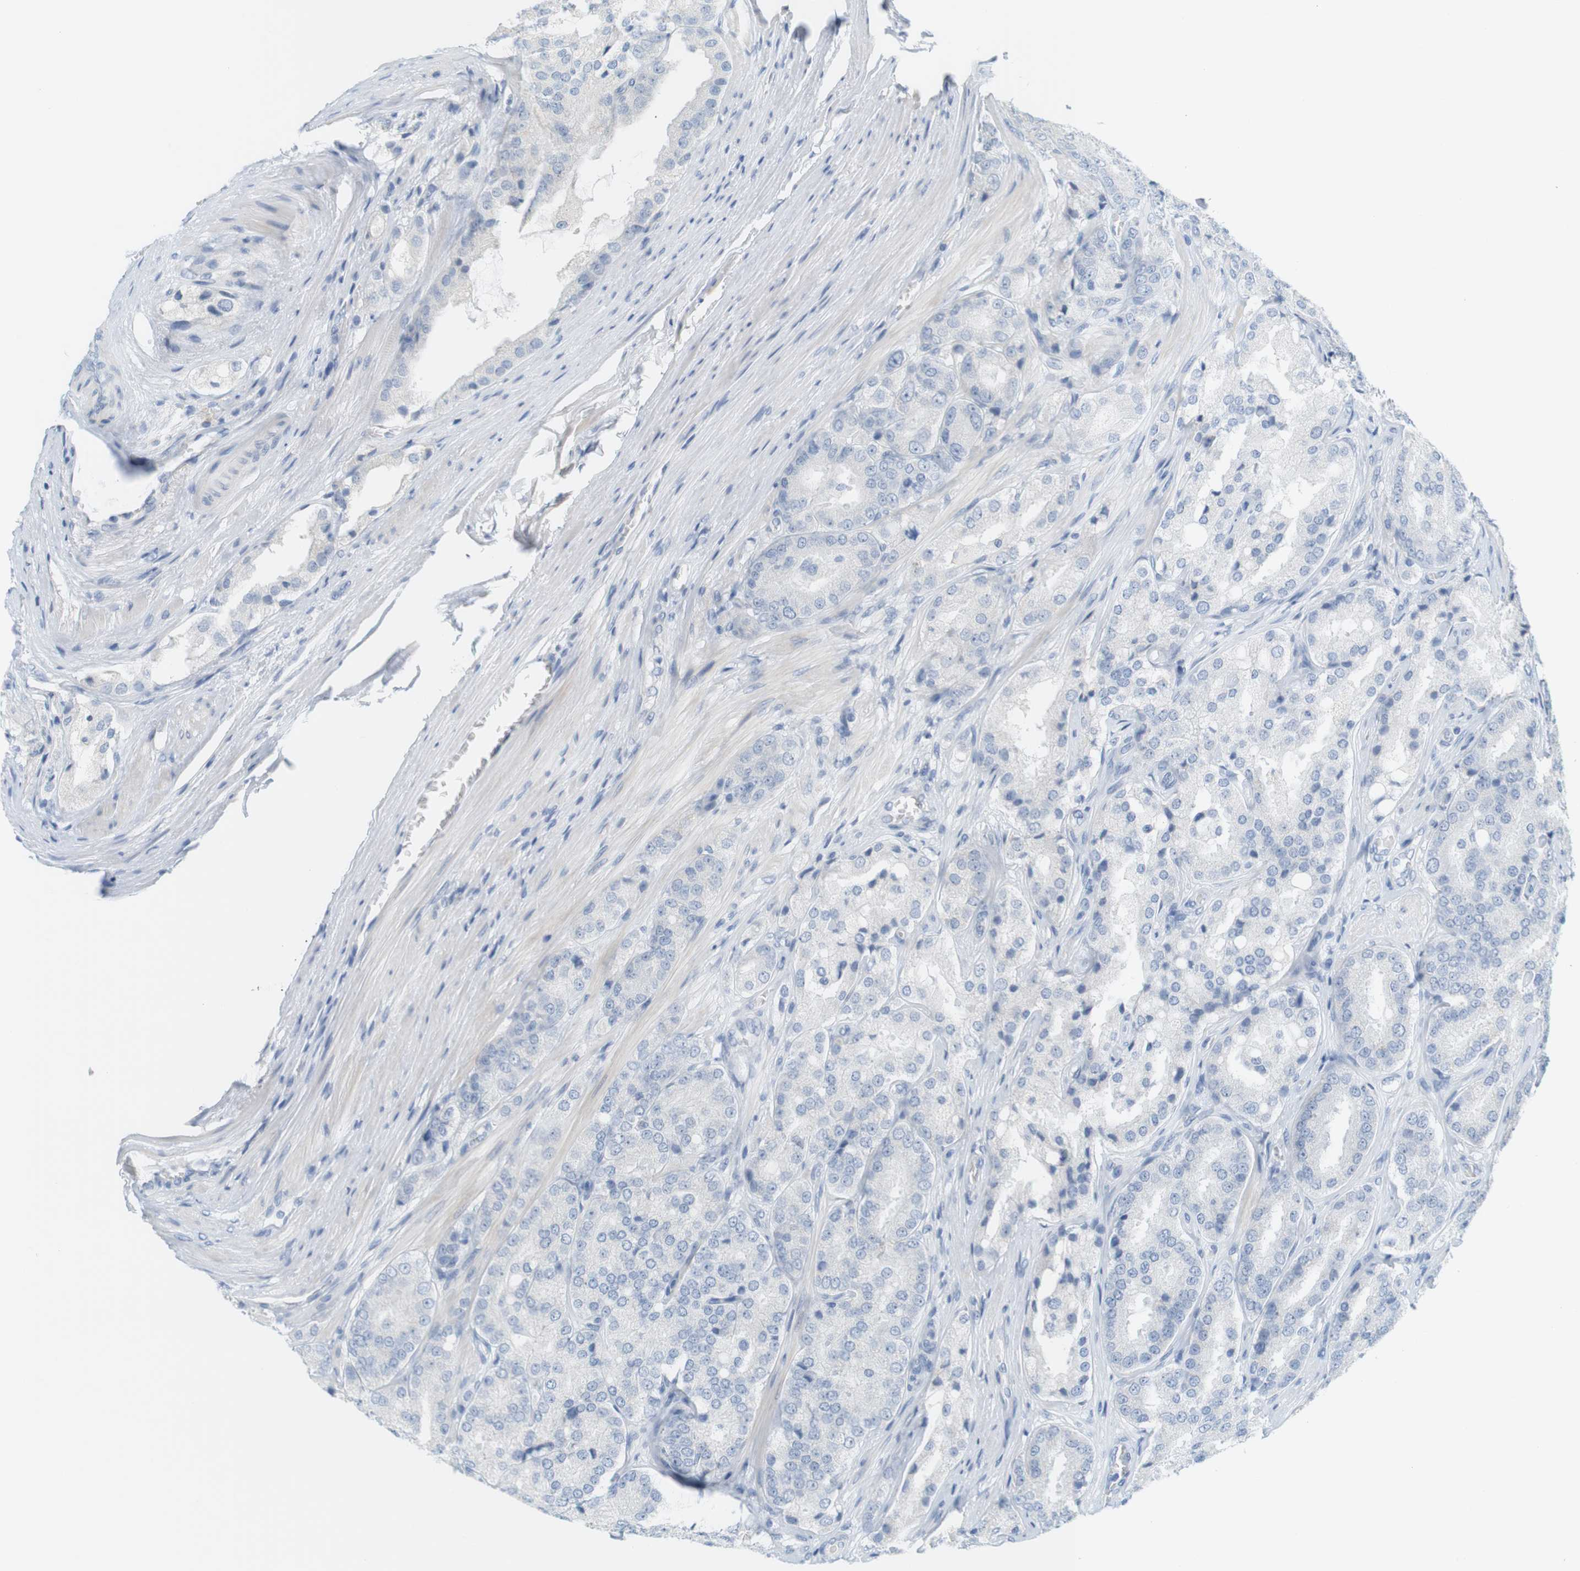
{"staining": {"intensity": "negative", "quantity": "none", "location": "none"}, "tissue": "prostate cancer", "cell_type": "Tumor cells", "image_type": "cancer", "snomed": [{"axis": "morphology", "description": "Adenocarcinoma, High grade"}, {"axis": "topography", "description": "Prostate"}], "caption": "DAB immunohistochemical staining of human prostate cancer (high-grade adenocarcinoma) demonstrates no significant staining in tumor cells.", "gene": "RGS9", "patient": {"sex": "male", "age": 65}}